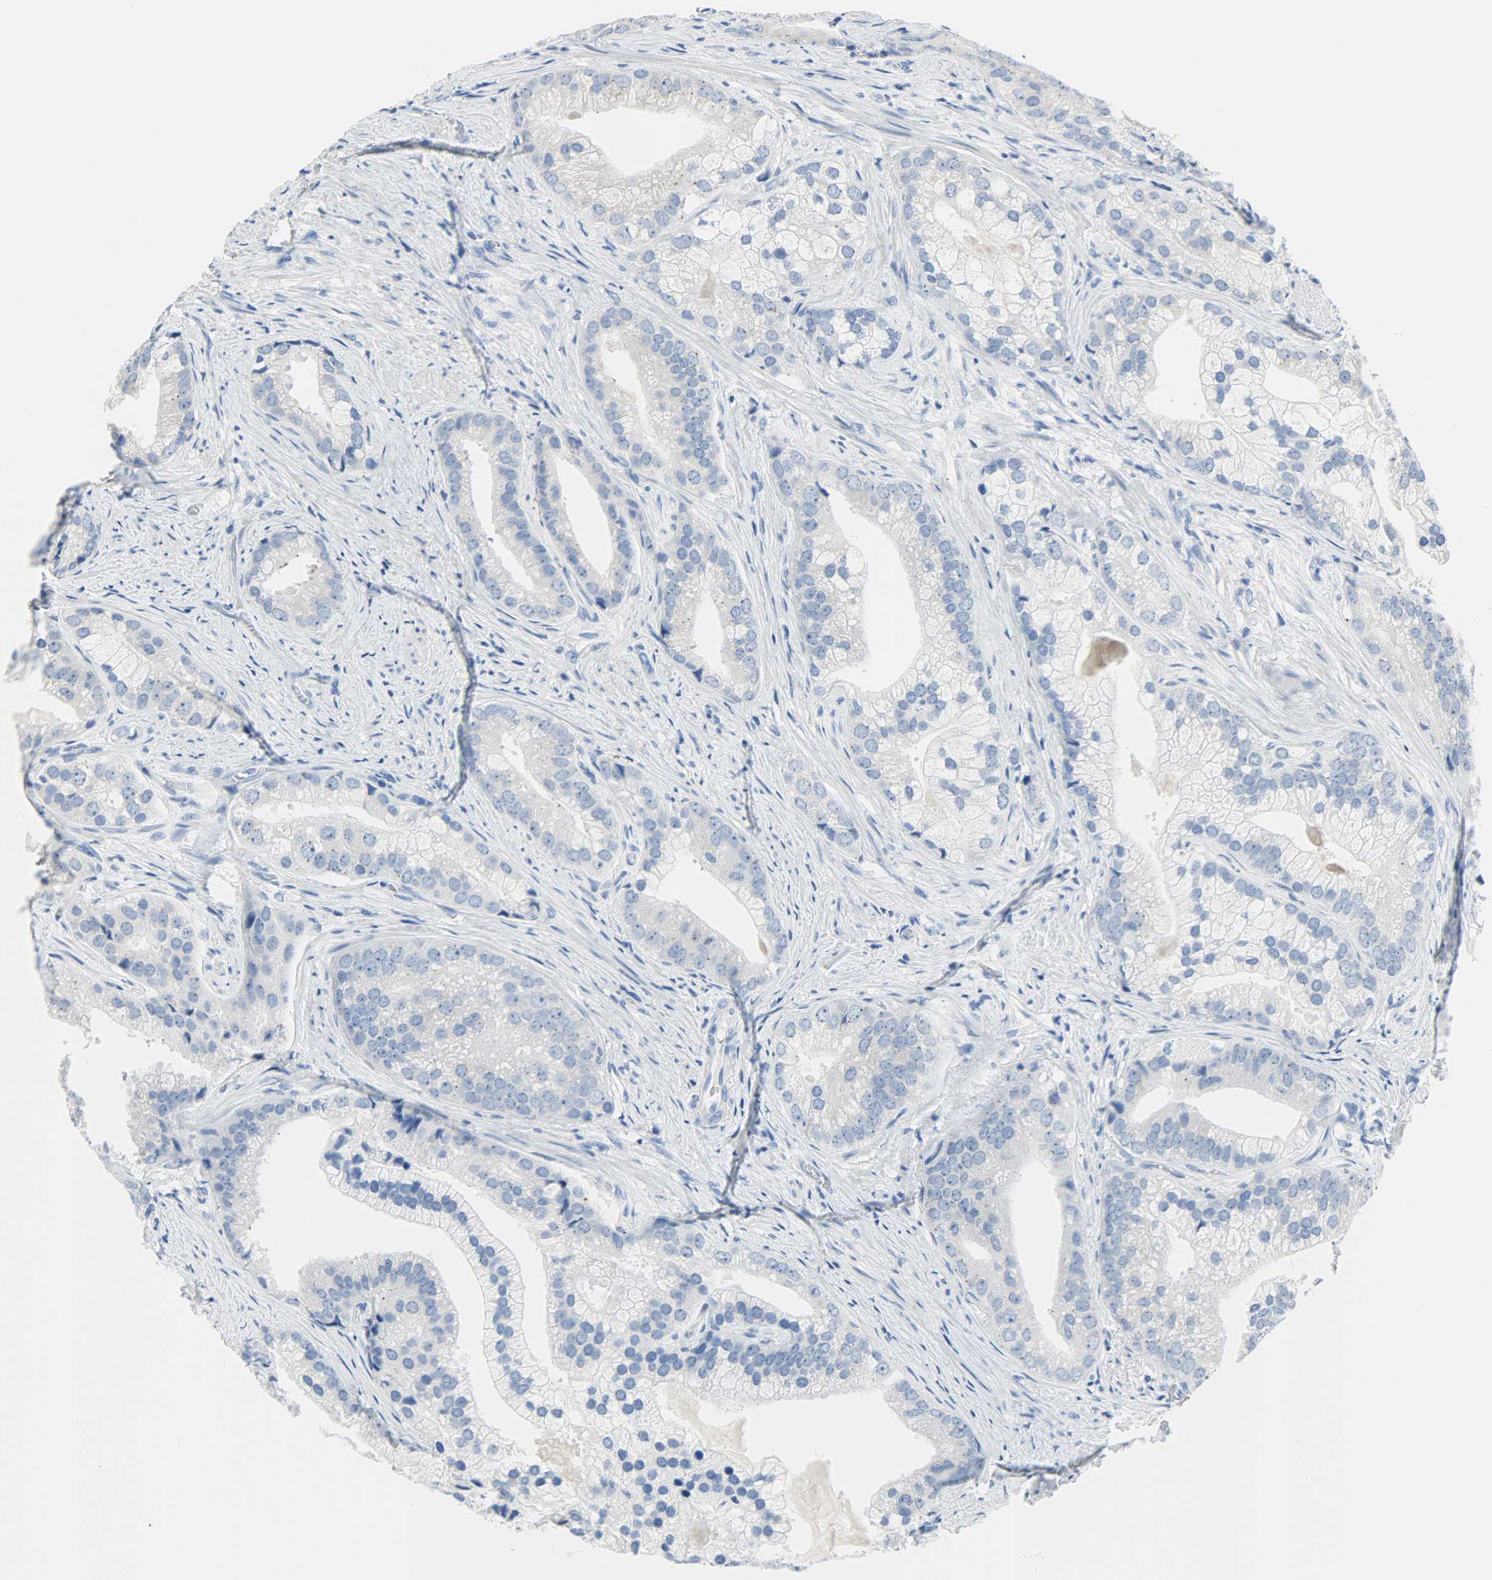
{"staining": {"intensity": "negative", "quantity": "none", "location": "none"}, "tissue": "prostate cancer", "cell_type": "Tumor cells", "image_type": "cancer", "snomed": [{"axis": "morphology", "description": "Adenocarcinoma, Low grade"}, {"axis": "topography", "description": "Prostate"}], "caption": "The image shows no significant staining in tumor cells of prostate cancer.", "gene": "CEBPE", "patient": {"sex": "male", "age": 71}}